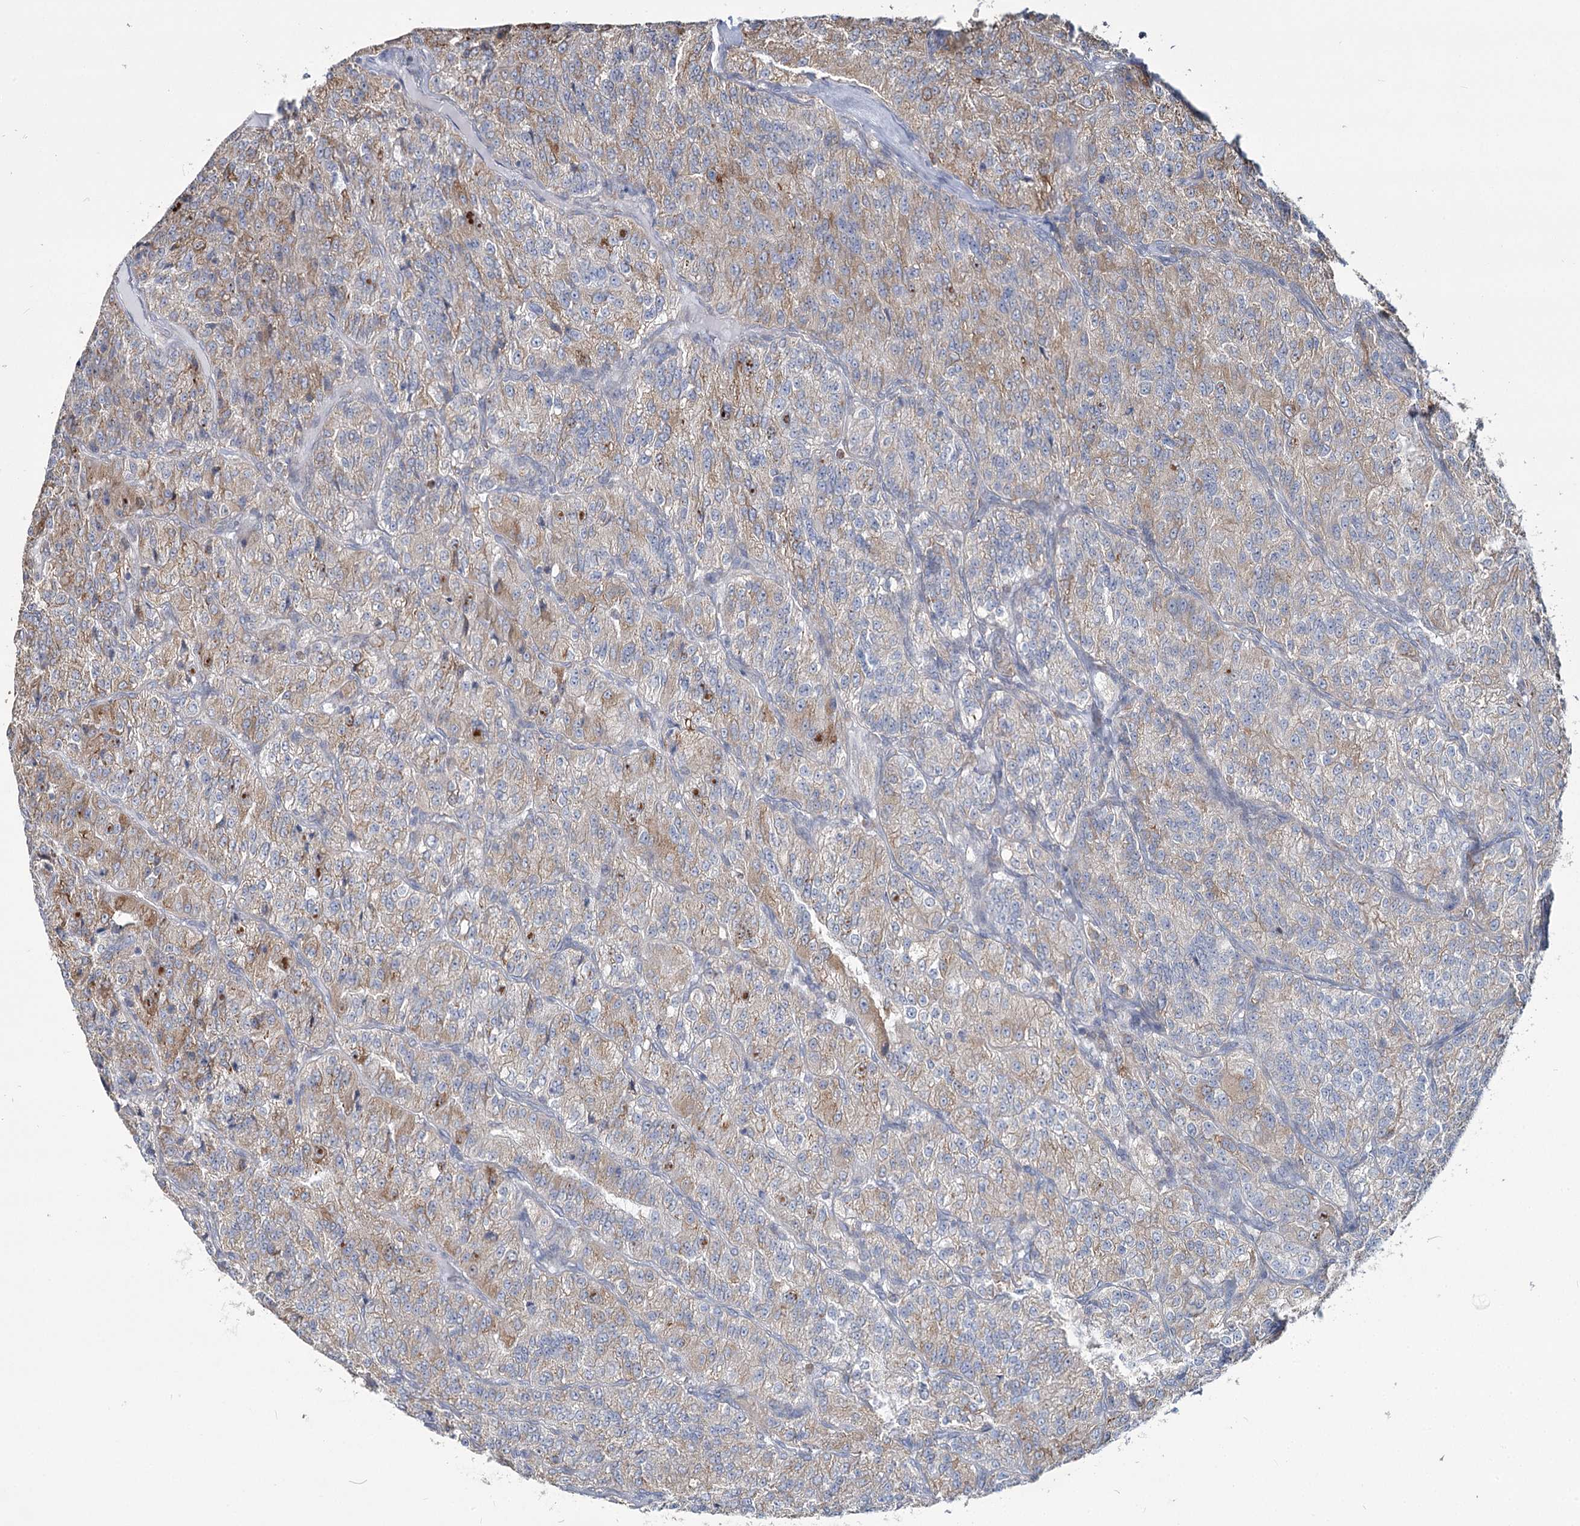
{"staining": {"intensity": "weak", "quantity": "25%-75%", "location": "cytoplasmic/membranous"}, "tissue": "renal cancer", "cell_type": "Tumor cells", "image_type": "cancer", "snomed": [{"axis": "morphology", "description": "Adenocarcinoma, NOS"}, {"axis": "topography", "description": "Kidney"}], "caption": "Immunohistochemistry (IHC) of human renal adenocarcinoma demonstrates low levels of weak cytoplasmic/membranous positivity in about 25%-75% of tumor cells.", "gene": "ZCCHC9", "patient": {"sex": "female", "age": 63}}